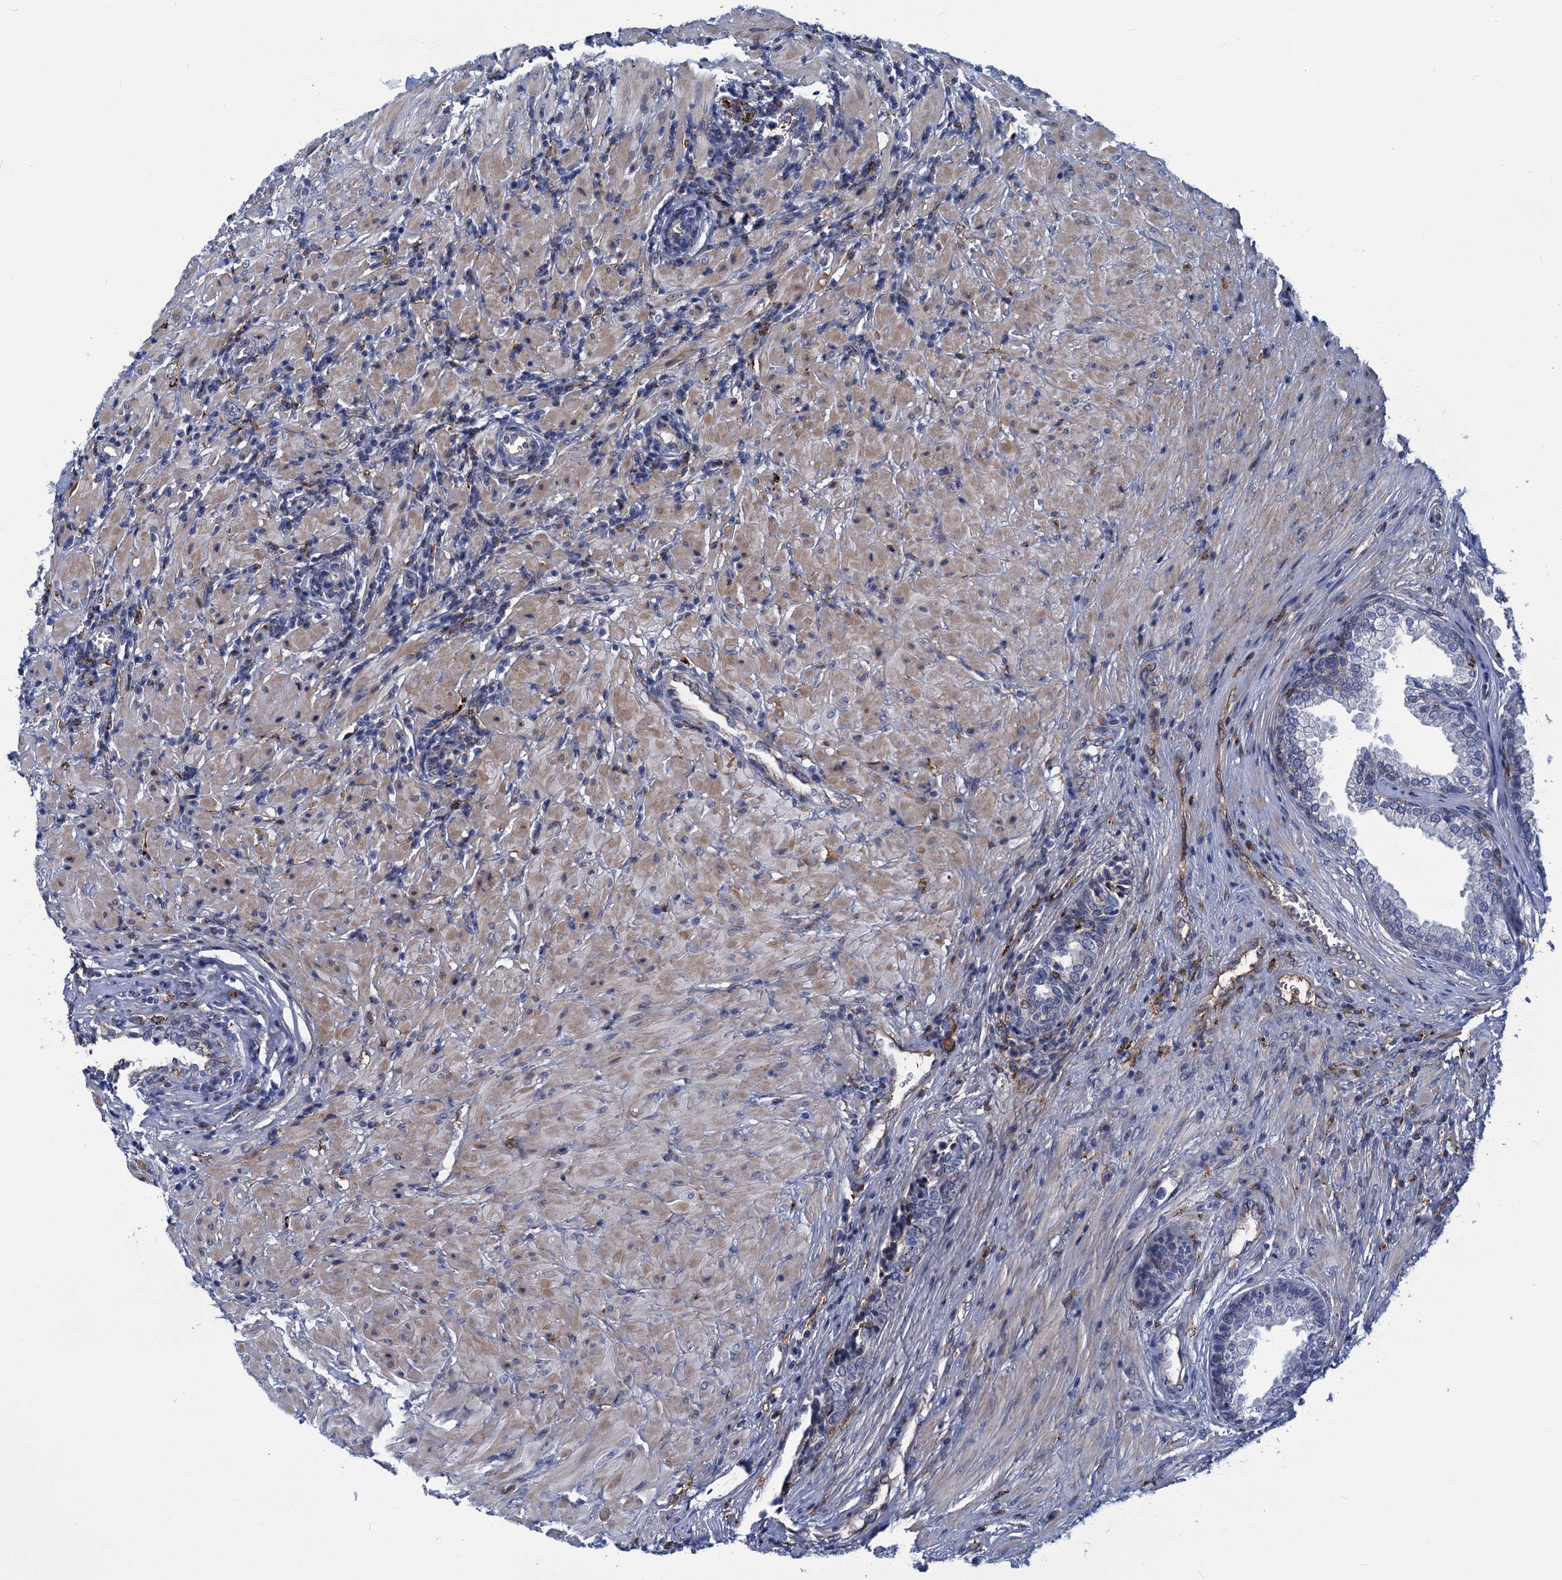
{"staining": {"intensity": "moderate", "quantity": "<25%", "location": "cytoplasmic/membranous"}, "tissue": "prostate", "cell_type": "Glandular cells", "image_type": "normal", "snomed": [{"axis": "morphology", "description": "Normal tissue, NOS"}, {"axis": "topography", "description": "Prostate"}], "caption": "Immunohistochemical staining of normal prostate displays low levels of moderate cytoplasmic/membranous positivity in approximately <25% of glandular cells. The staining is performed using DAB brown chromogen to label protein expression. The nuclei are counter-stained blue using hematoxylin.", "gene": "DNHD1", "patient": {"sex": "male", "age": 76}}